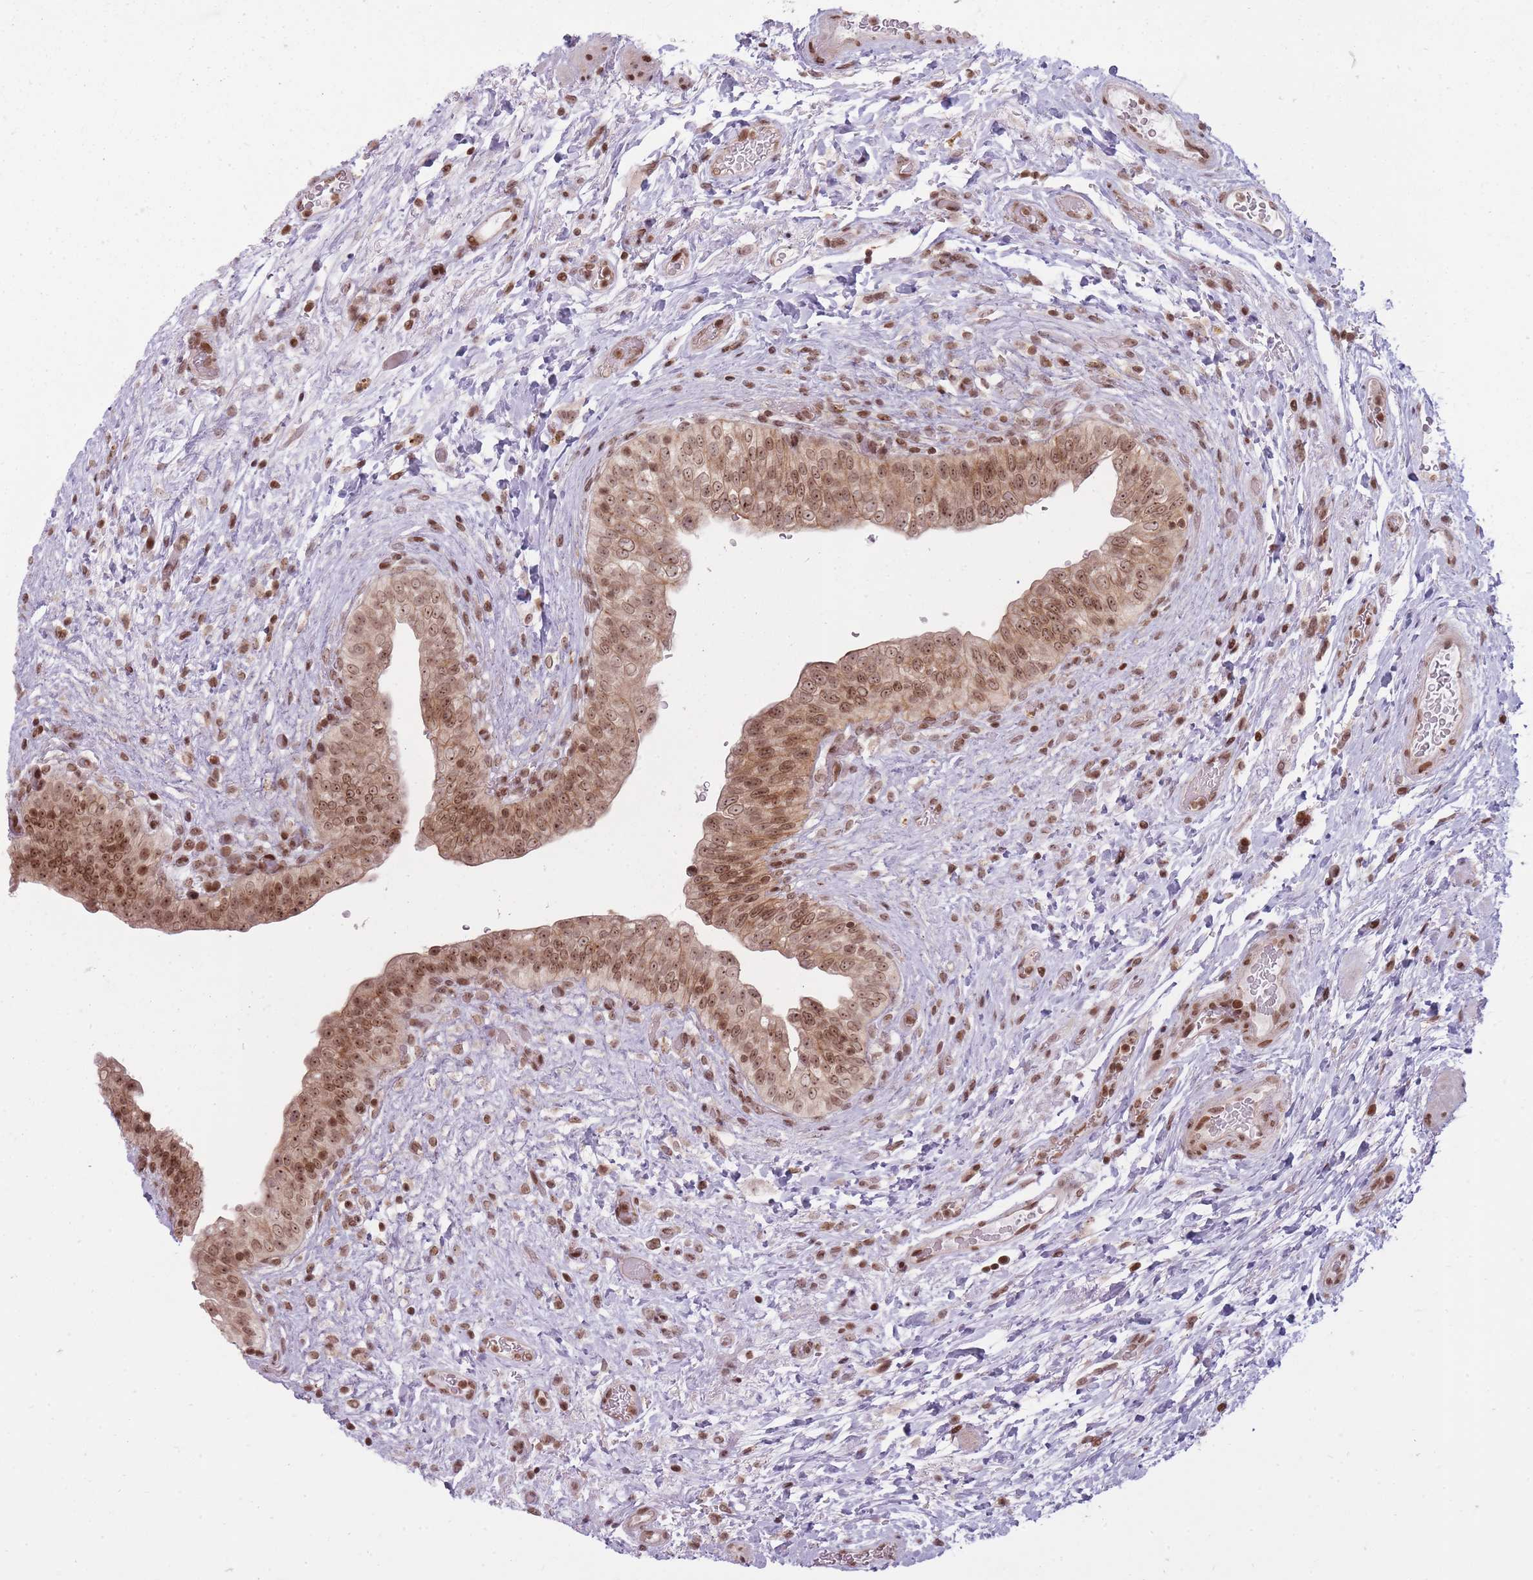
{"staining": {"intensity": "moderate", "quantity": ">75%", "location": "cytoplasmic/membranous,nuclear"}, "tissue": "urinary bladder", "cell_type": "Urothelial cells", "image_type": "normal", "snomed": [{"axis": "morphology", "description": "Normal tissue, NOS"}, {"axis": "topography", "description": "Urinary bladder"}], "caption": "A brown stain shows moderate cytoplasmic/membranous,nuclear positivity of a protein in urothelial cells of benign human urinary bladder. (DAB = brown stain, brightfield microscopy at high magnification).", "gene": "TMC6", "patient": {"sex": "male", "age": 69}}